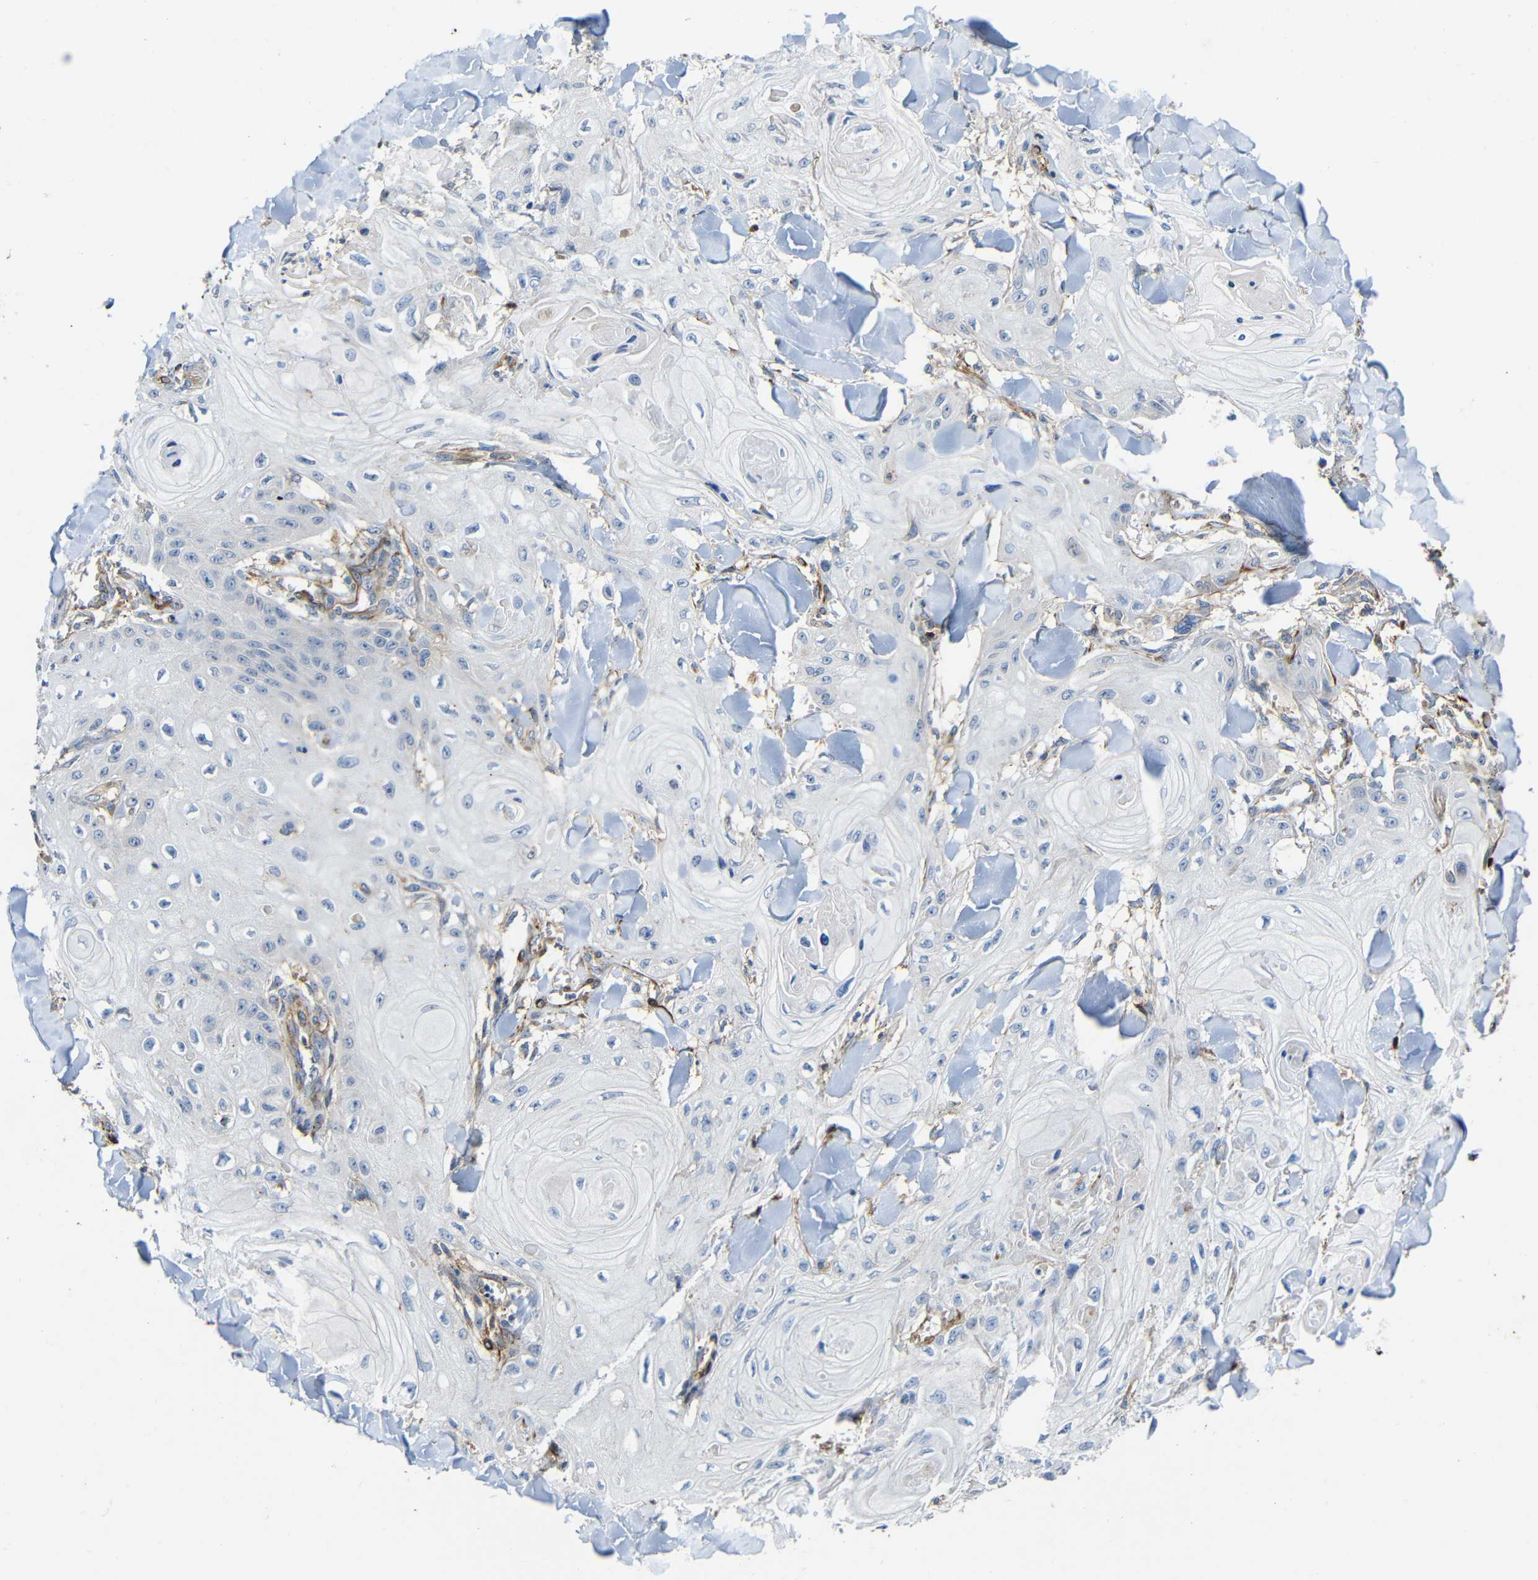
{"staining": {"intensity": "negative", "quantity": "none", "location": "none"}, "tissue": "skin cancer", "cell_type": "Tumor cells", "image_type": "cancer", "snomed": [{"axis": "morphology", "description": "Squamous cell carcinoma, NOS"}, {"axis": "topography", "description": "Skin"}], "caption": "Immunohistochemistry micrograph of human squamous cell carcinoma (skin) stained for a protein (brown), which exhibits no positivity in tumor cells. The staining was performed using DAB (3,3'-diaminobenzidine) to visualize the protein expression in brown, while the nuclei were stained in blue with hematoxylin (Magnification: 20x).", "gene": "IGSF10", "patient": {"sex": "male", "age": 74}}